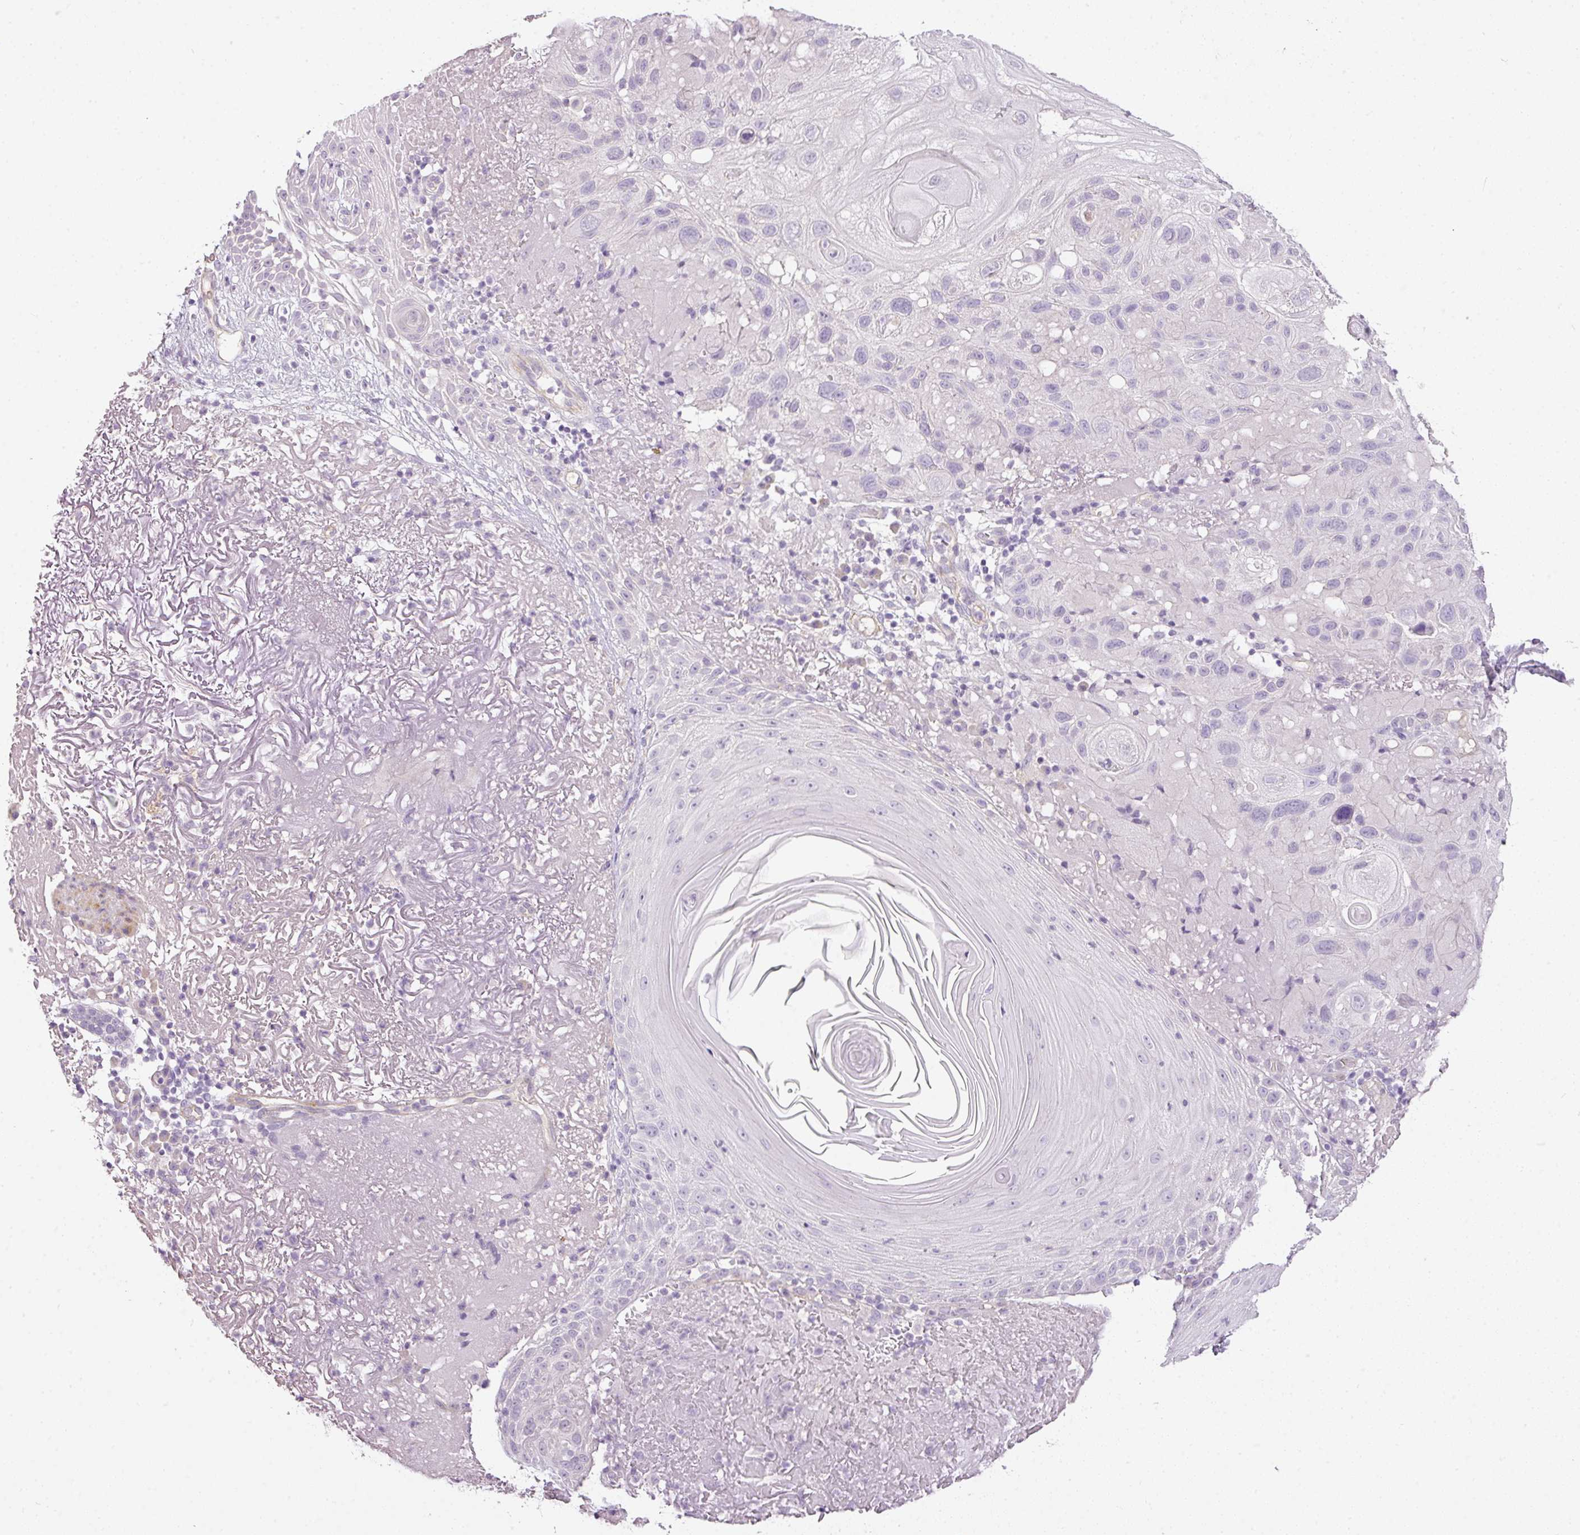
{"staining": {"intensity": "negative", "quantity": "none", "location": "none"}, "tissue": "skin cancer", "cell_type": "Tumor cells", "image_type": "cancer", "snomed": [{"axis": "morphology", "description": "Normal tissue, NOS"}, {"axis": "morphology", "description": "Squamous cell carcinoma, NOS"}, {"axis": "topography", "description": "Skin"}], "caption": "Immunohistochemistry photomicrograph of human skin cancer stained for a protein (brown), which displays no staining in tumor cells.", "gene": "RAX2", "patient": {"sex": "female", "age": 96}}